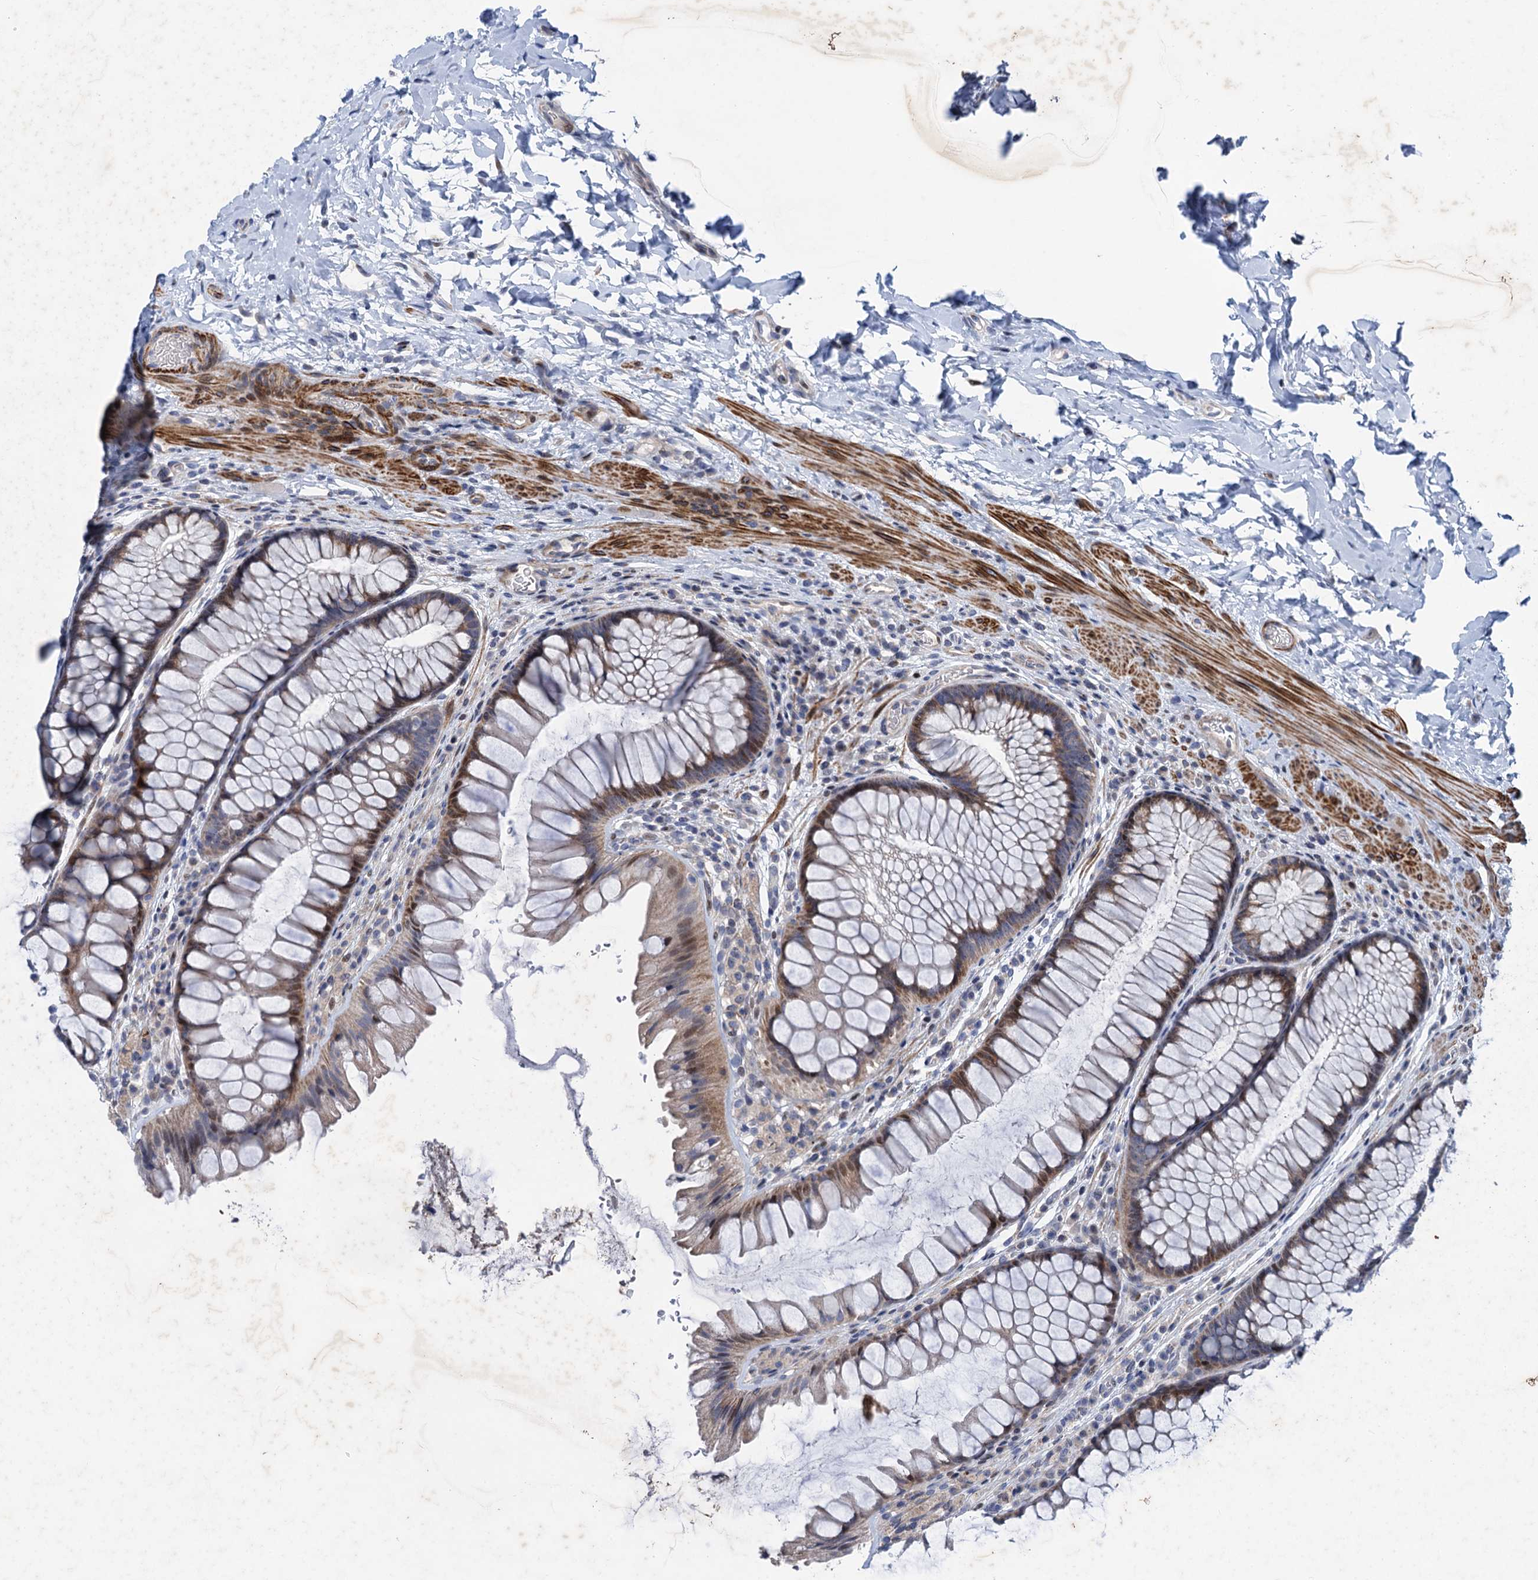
{"staining": {"intensity": "negative", "quantity": "none", "location": "none"}, "tissue": "colon", "cell_type": "Endothelial cells", "image_type": "normal", "snomed": [{"axis": "morphology", "description": "Normal tissue, NOS"}, {"axis": "topography", "description": "Colon"}], "caption": "High magnification brightfield microscopy of normal colon stained with DAB (3,3'-diaminobenzidine) (brown) and counterstained with hematoxylin (blue): endothelial cells show no significant positivity. (Stains: DAB immunohistochemistry (IHC) with hematoxylin counter stain, Microscopy: brightfield microscopy at high magnification).", "gene": "ESYT3", "patient": {"sex": "female", "age": 62}}